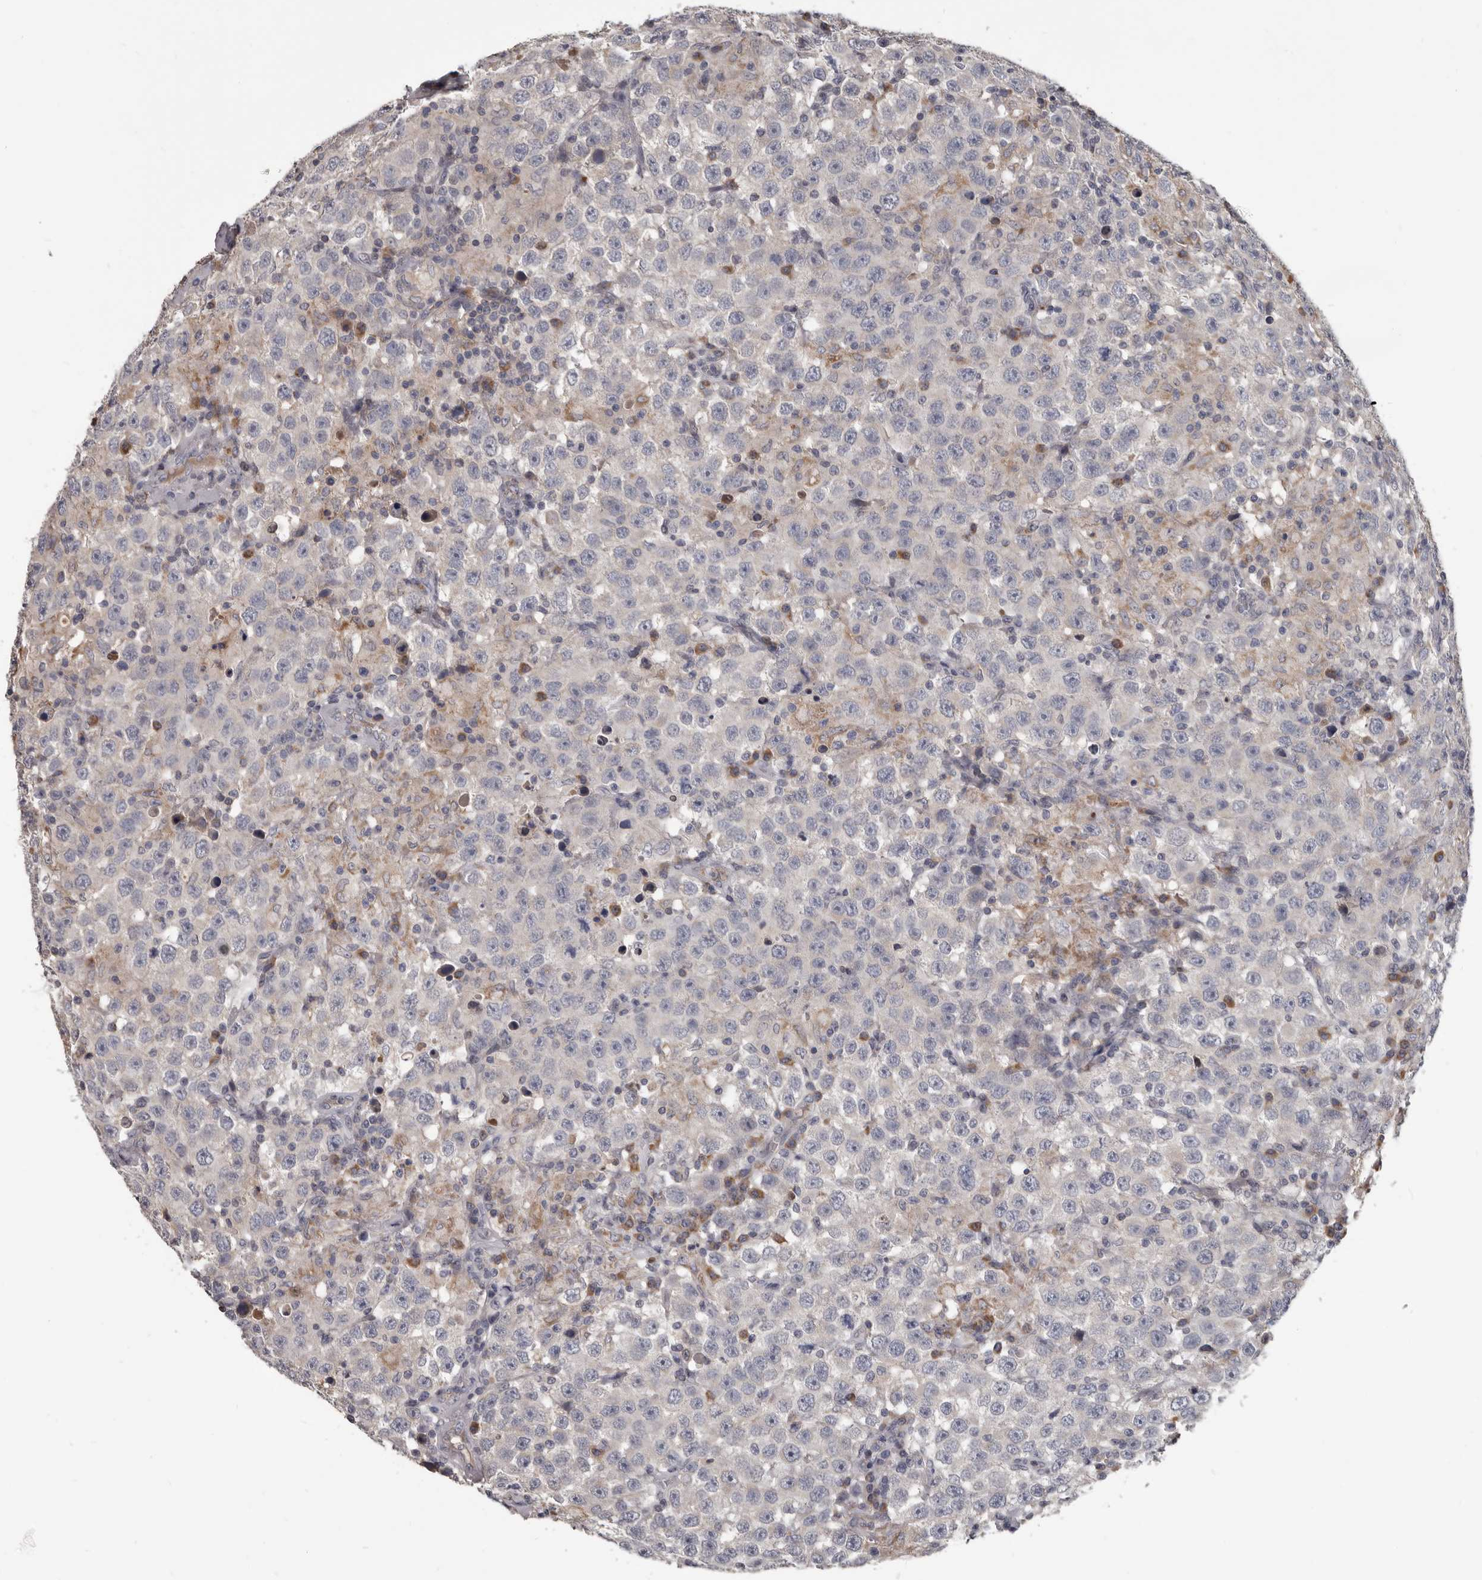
{"staining": {"intensity": "negative", "quantity": "none", "location": "none"}, "tissue": "testis cancer", "cell_type": "Tumor cells", "image_type": "cancer", "snomed": [{"axis": "morphology", "description": "Seminoma, NOS"}, {"axis": "topography", "description": "Testis"}], "caption": "Testis cancer stained for a protein using immunohistochemistry (IHC) displays no staining tumor cells.", "gene": "ALDH5A1", "patient": {"sex": "male", "age": 41}}